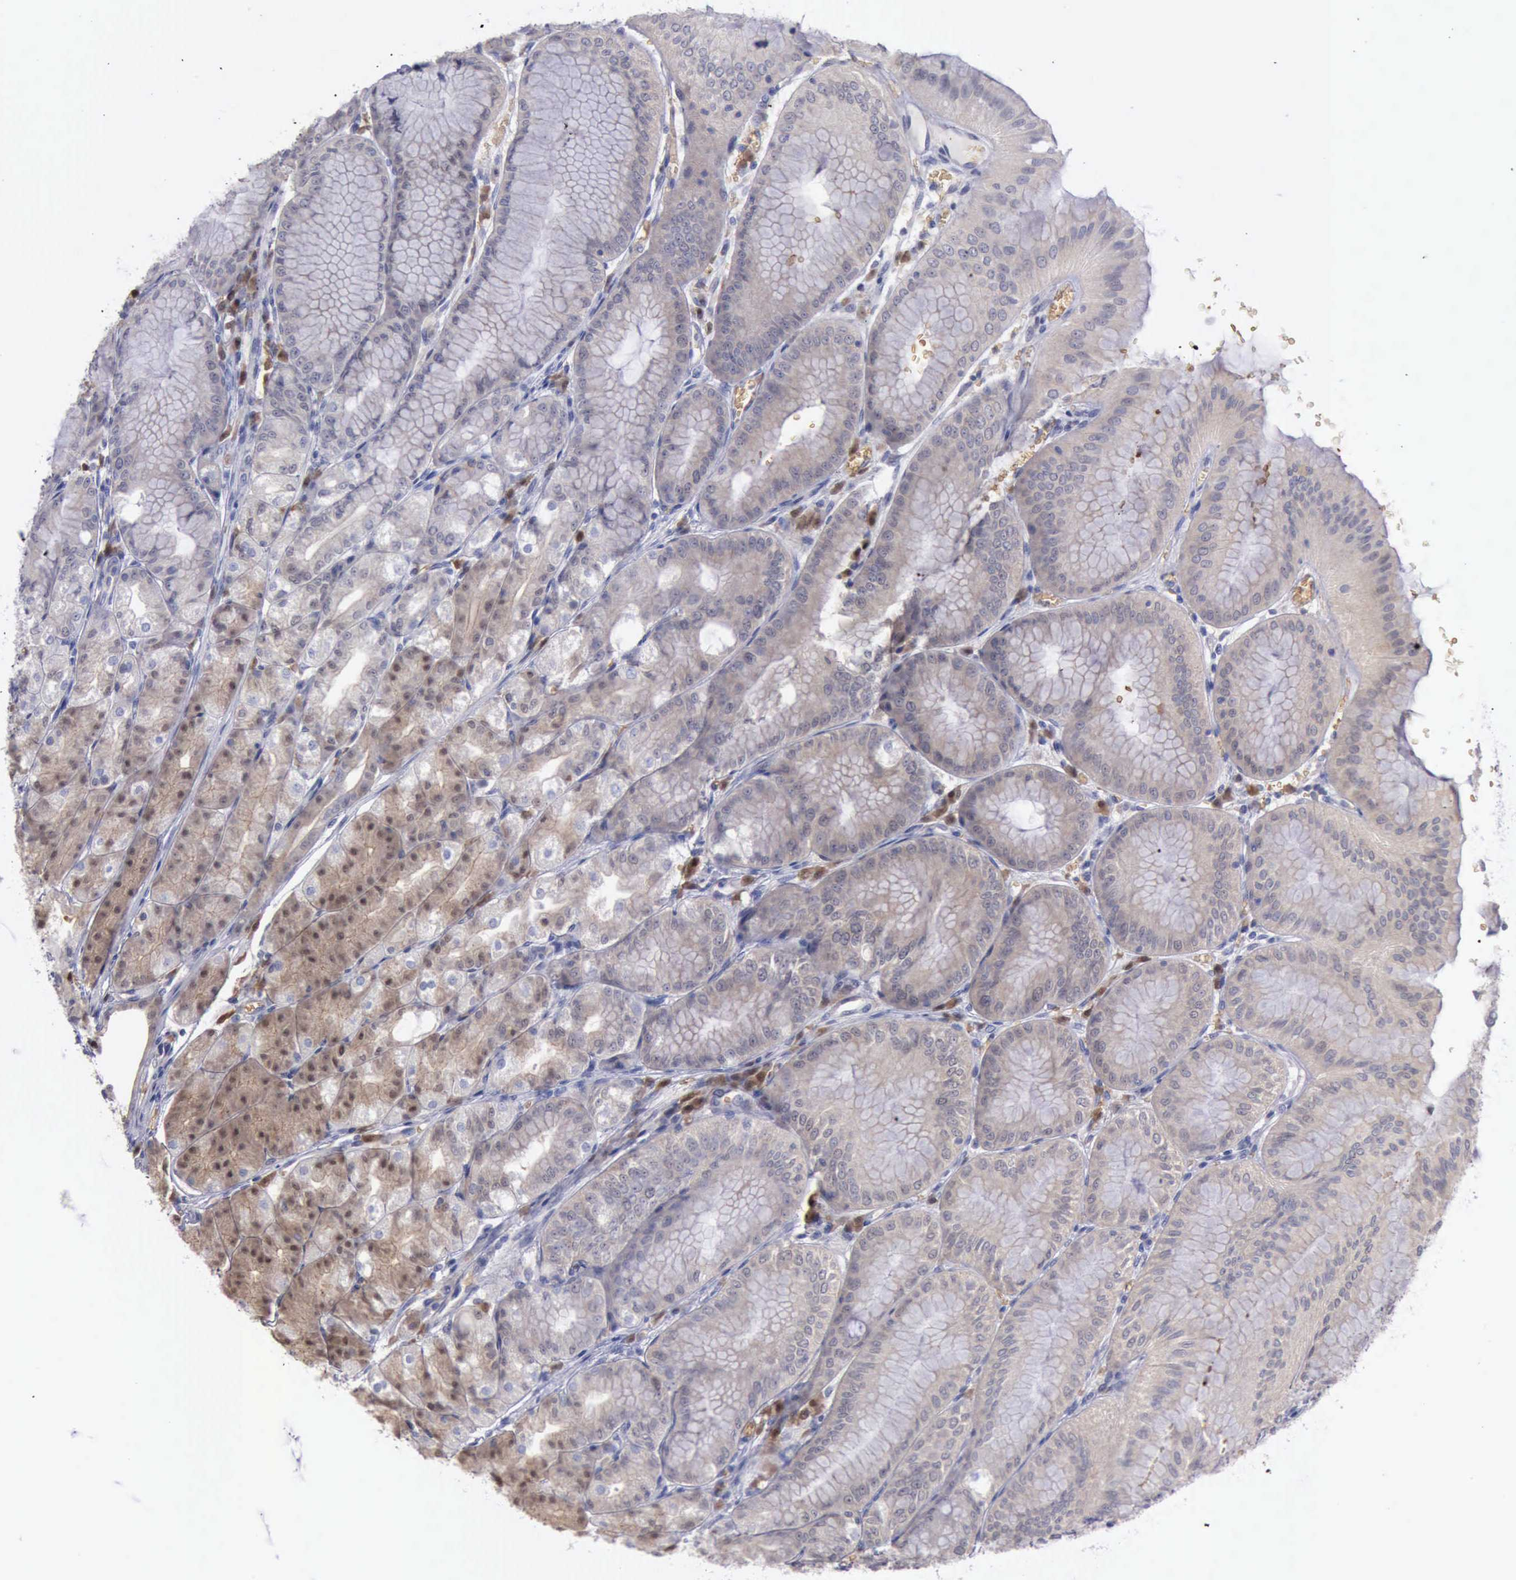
{"staining": {"intensity": "moderate", "quantity": "<25%", "location": "cytoplasmic/membranous,nuclear"}, "tissue": "stomach", "cell_type": "Glandular cells", "image_type": "normal", "snomed": [{"axis": "morphology", "description": "Normal tissue, NOS"}, {"axis": "topography", "description": "Stomach, lower"}], "caption": "A low amount of moderate cytoplasmic/membranous,nuclear expression is present in approximately <25% of glandular cells in benign stomach.", "gene": "CEP128", "patient": {"sex": "male", "age": 71}}